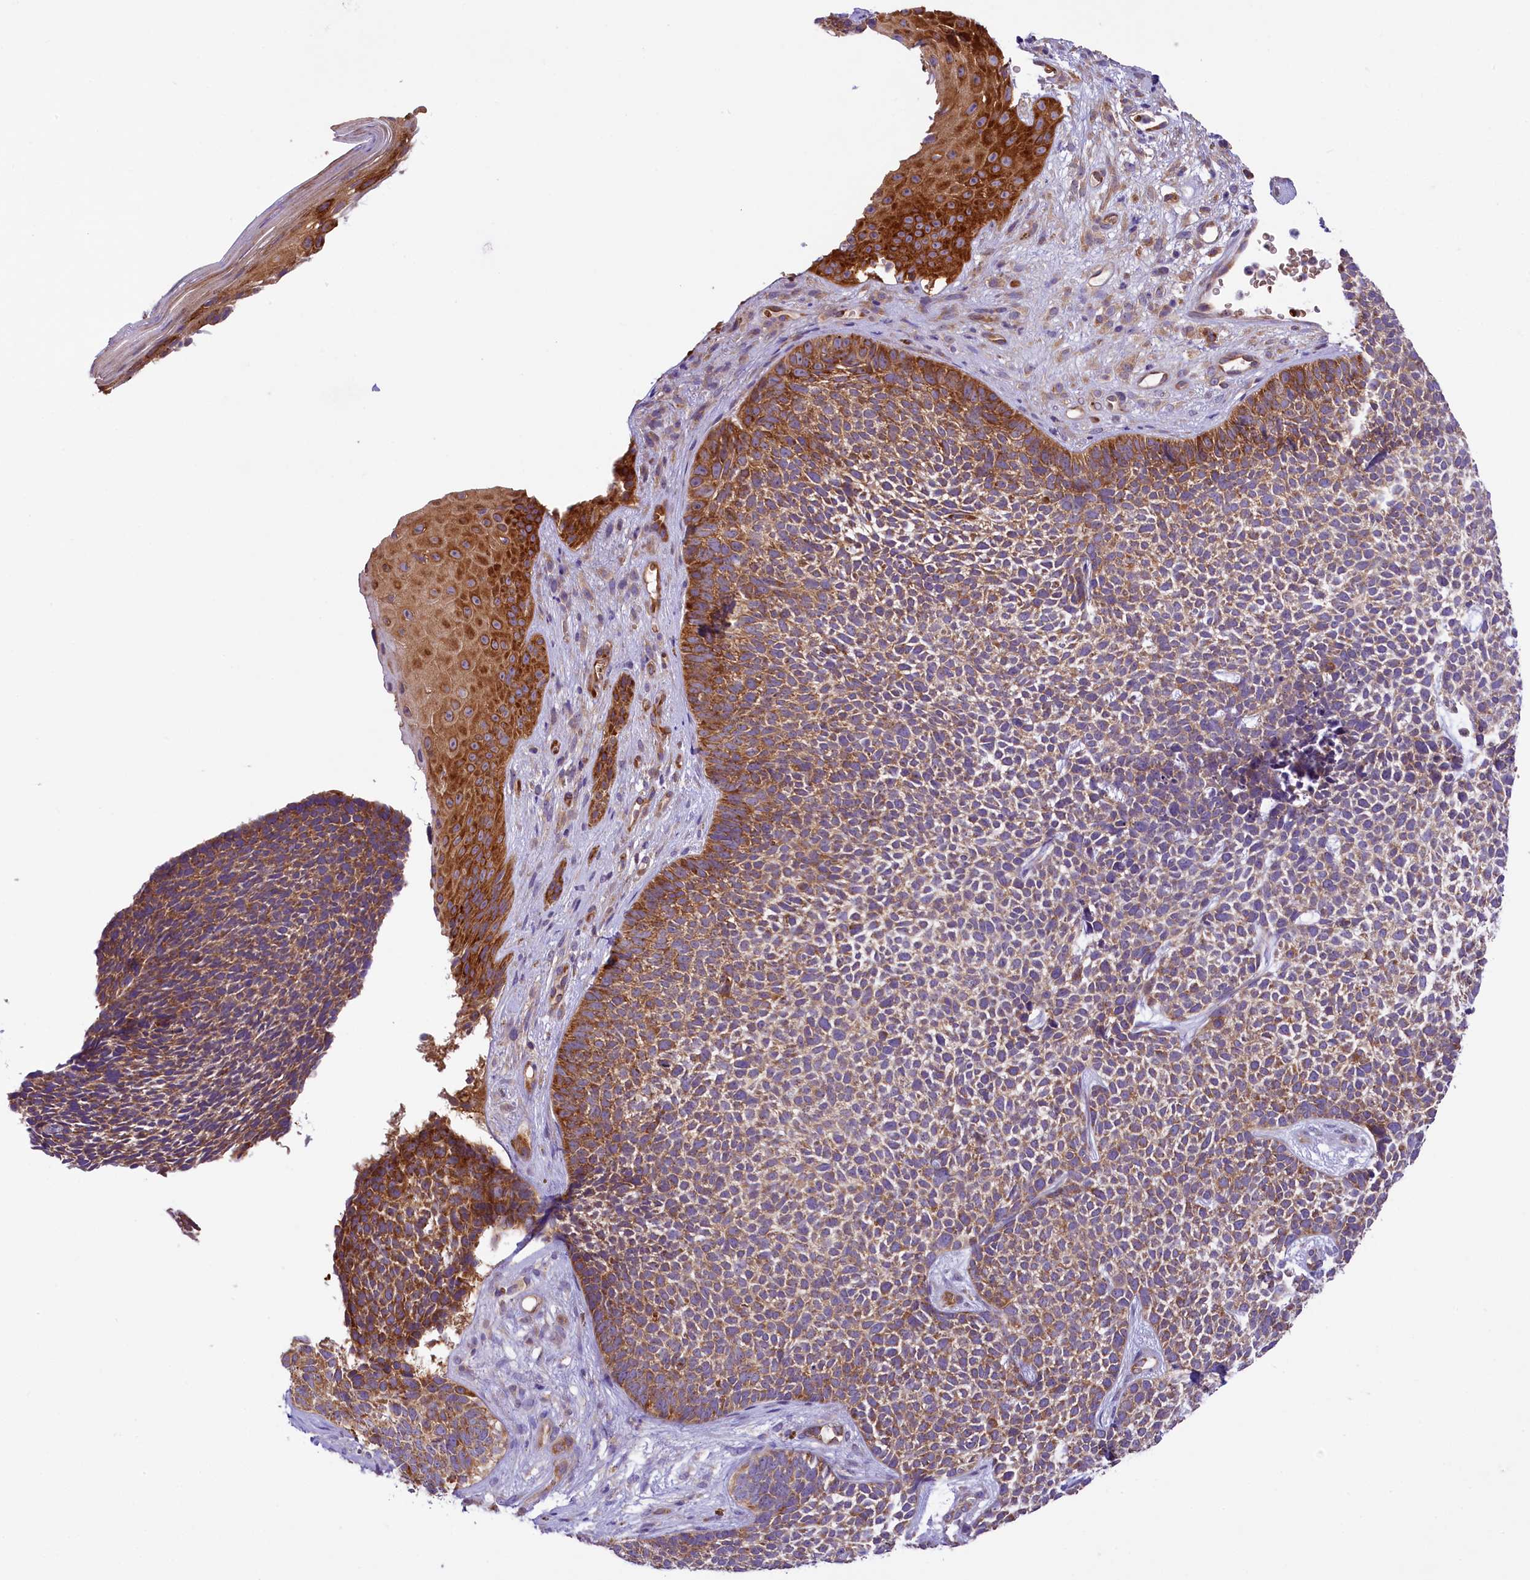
{"staining": {"intensity": "moderate", "quantity": ">75%", "location": "cytoplasmic/membranous"}, "tissue": "skin cancer", "cell_type": "Tumor cells", "image_type": "cancer", "snomed": [{"axis": "morphology", "description": "Basal cell carcinoma"}, {"axis": "topography", "description": "Skin"}], "caption": "A brown stain shows moderate cytoplasmic/membranous expression of a protein in basal cell carcinoma (skin) tumor cells.", "gene": "LARP4", "patient": {"sex": "female", "age": 84}}